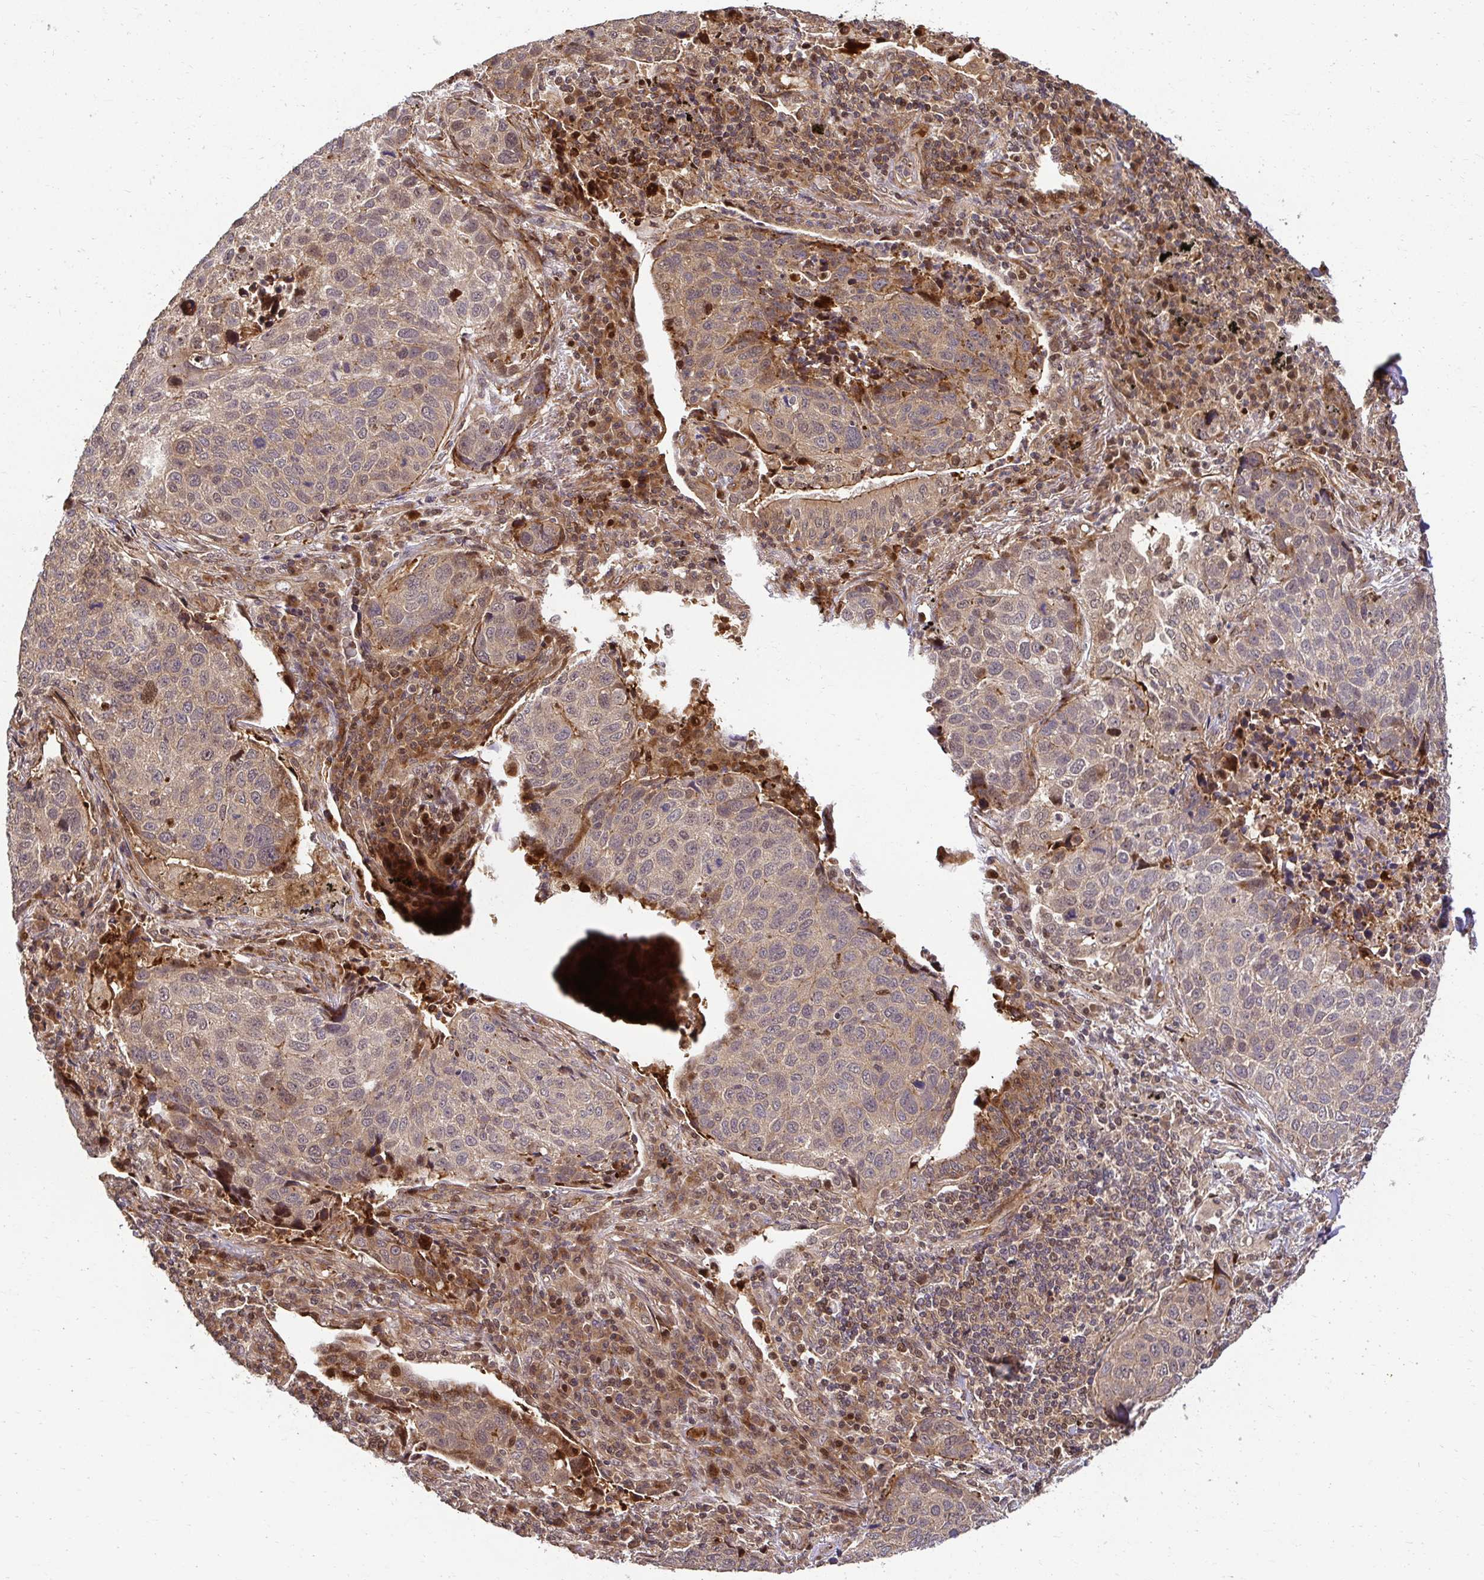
{"staining": {"intensity": "negative", "quantity": "none", "location": "none"}, "tissue": "lung cancer", "cell_type": "Tumor cells", "image_type": "cancer", "snomed": [{"axis": "morphology", "description": "Squamous cell carcinoma, NOS"}, {"axis": "topography", "description": "Lymph node"}, {"axis": "topography", "description": "Lung"}], "caption": "Tumor cells show no significant protein staining in lung cancer.", "gene": "PSMA4", "patient": {"sex": "male", "age": 61}}